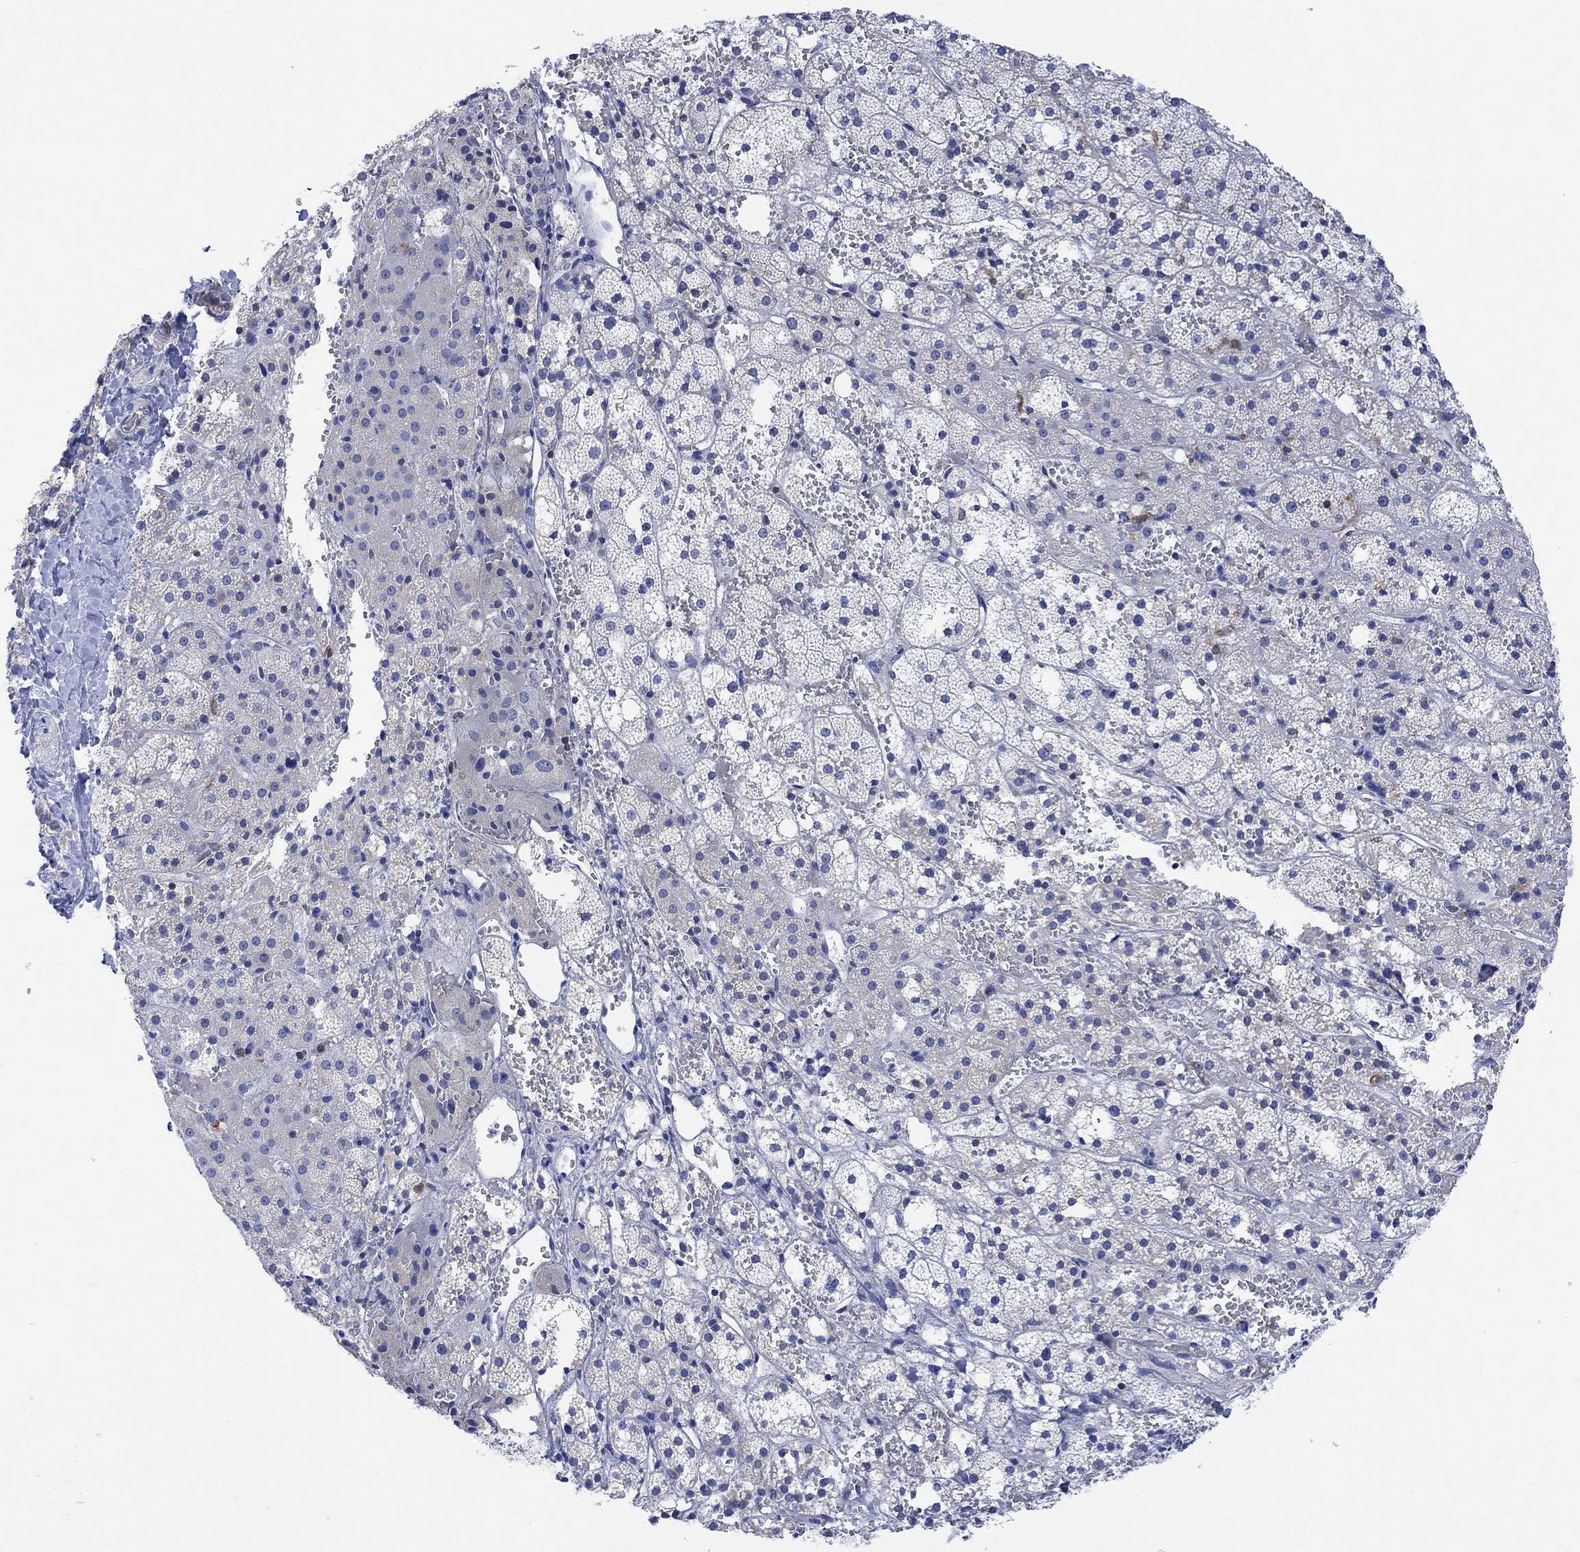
{"staining": {"intensity": "negative", "quantity": "none", "location": "none"}, "tissue": "adrenal gland", "cell_type": "Glandular cells", "image_type": "normal", "snomed": [{"axis": "morphology", "description": "Normal tissue, NOS"}, {"axis": "topography", "description": "Adrenal gland"}], "caption": "The micrograph exhibits no staining of glandular cells in benign adrenal gland. (Stains: DAB (3,3'-diaminobenzidine) immunohistochemistry (IHC) with hematoxylin counter stain, Microscopy: brightfield microscopy at high magnification).", "gene": "GBP5", "patient": {"sex": "male", "age": 53}}